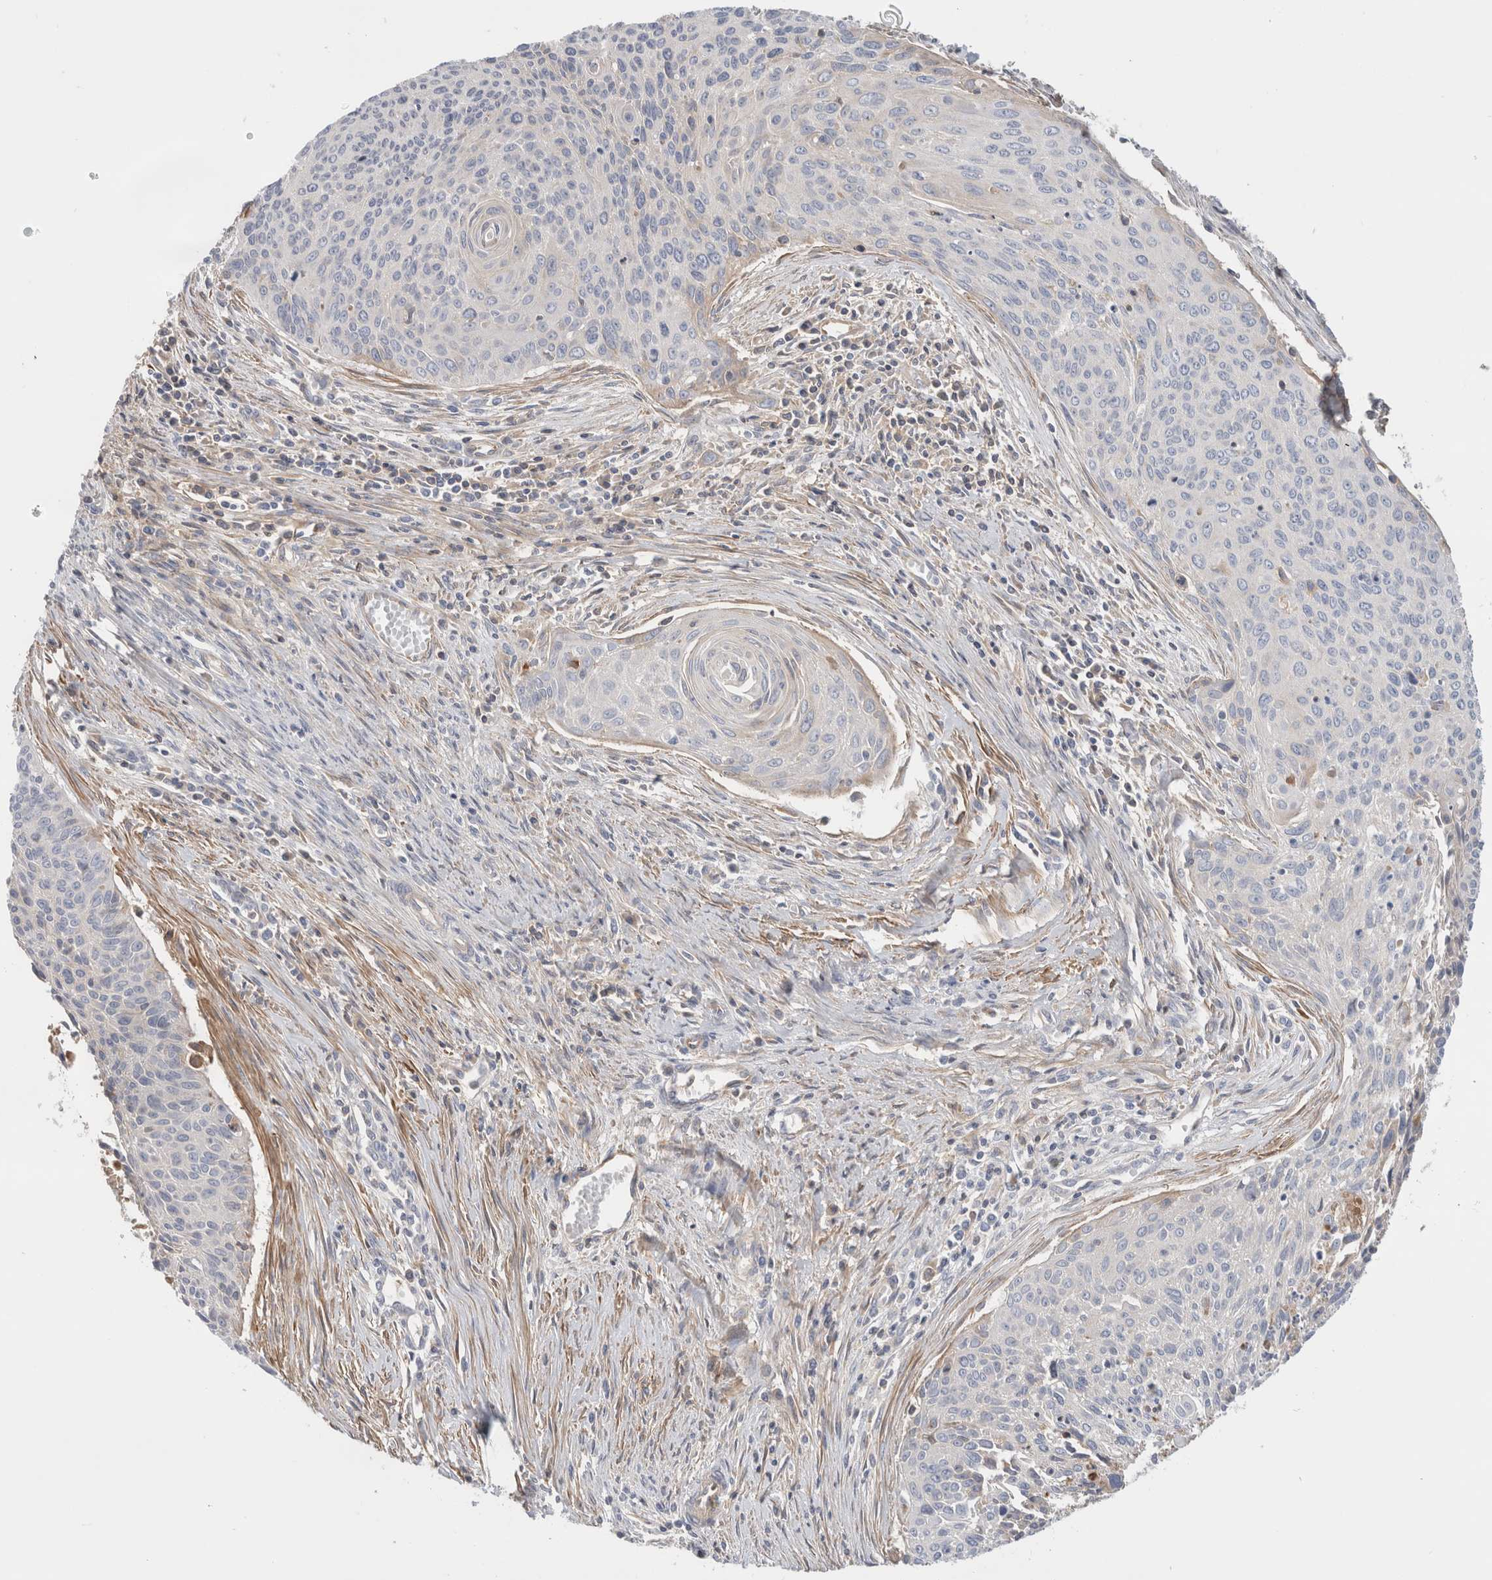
{"staining": {"intensity": "negative", "quantity": "none", "location": "none"}, "tissue": "cervical cancer", "cell_type": "Tumor cells", "image_type": "cancer", "snomed": [{"axis": "morphology", "description": "Squamous cell carcinoma, NOS"}, {"axis": "topography", "description": "Cervix"}], "caption": "The histopathology image reveals no staining of tumor cells in cervical cancer (squamous cell carcinoma). The staining is performed using DAB brown chromogen with nuclei counter-stained in using hematoxylin.", "gene": "CFI", "patient": {"sex": "female", "age": 55}}